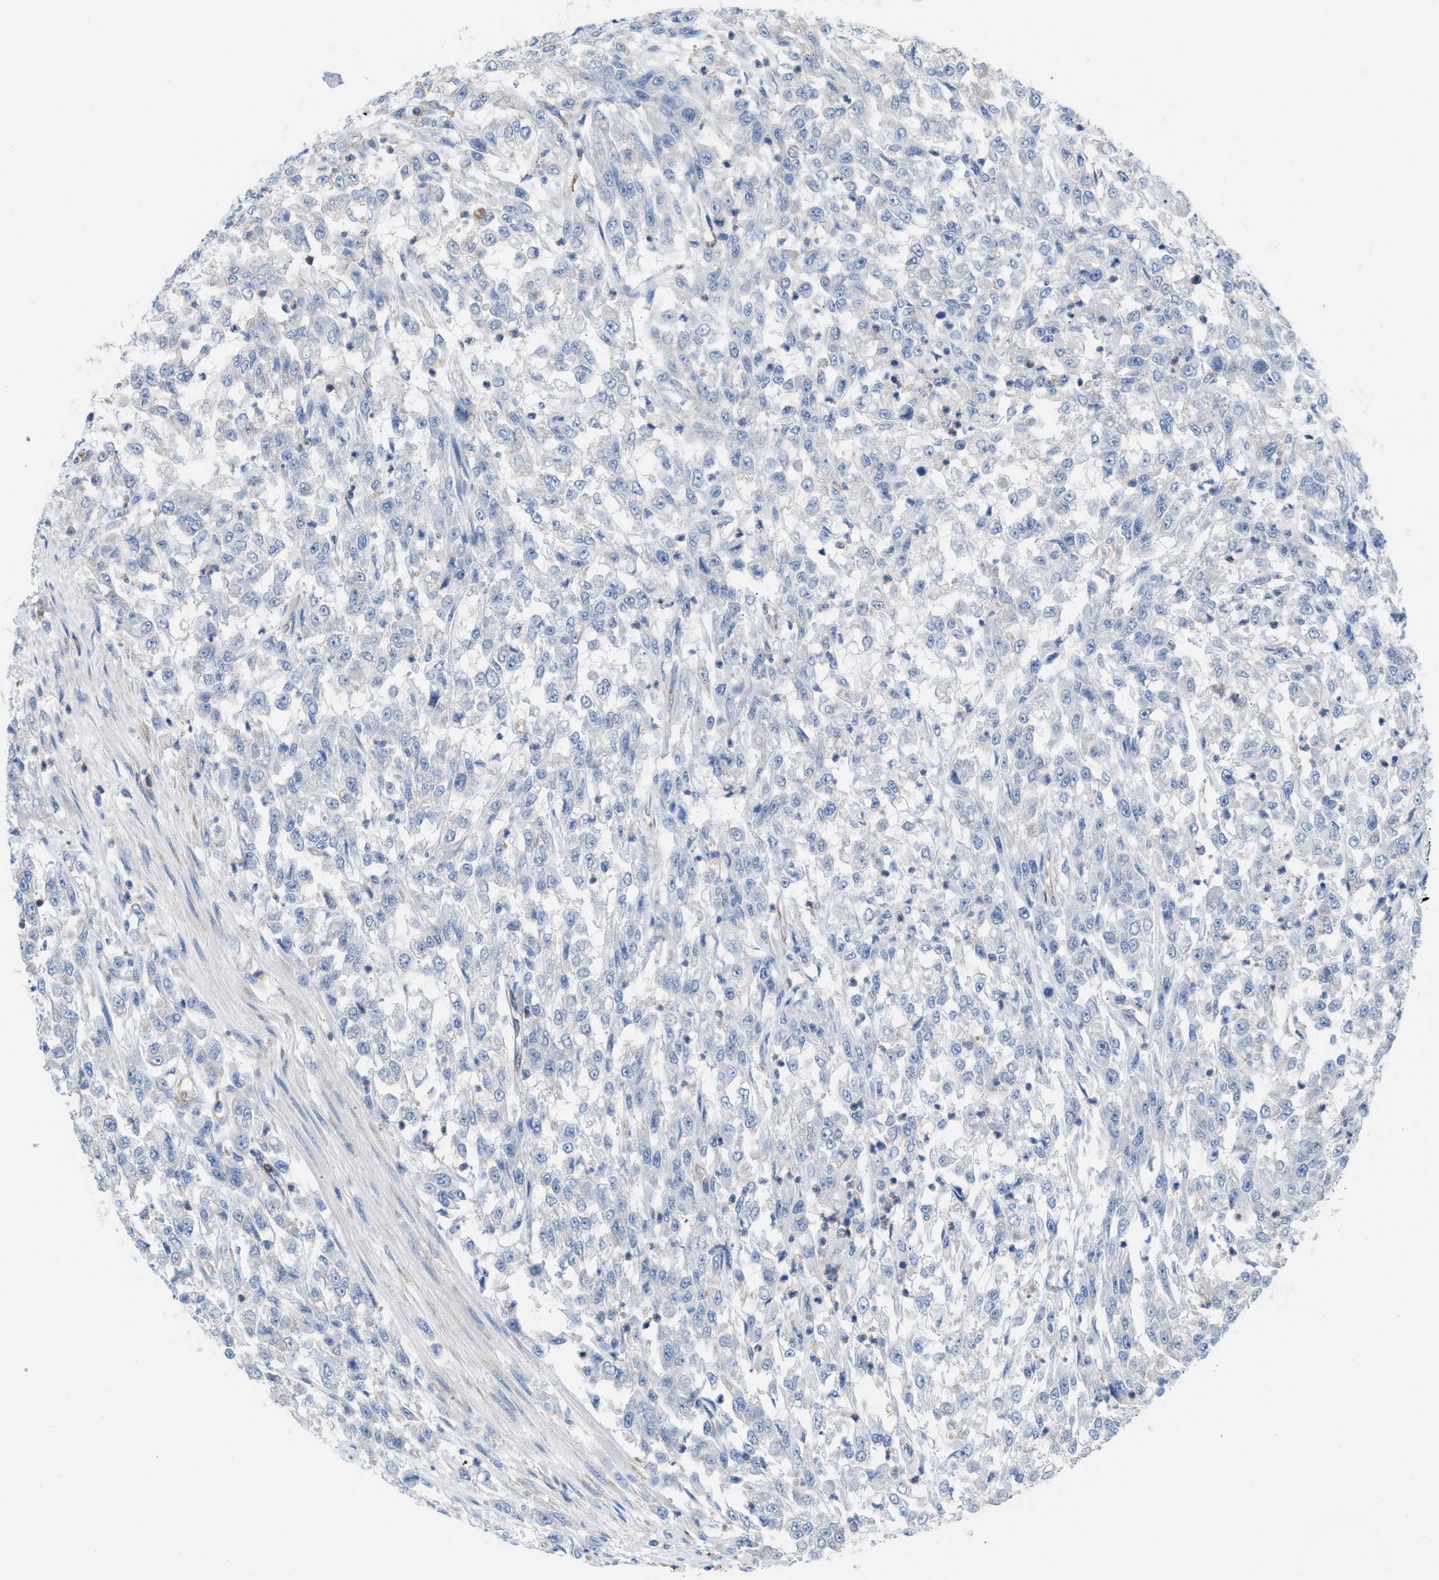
{"staining": {"intensity": "negative", "quantity": "none", "location": "none"}, "tissue": "urothelial cancer", "cell_type": "Tumor cells", "image_type": "cancer", "snomed": [{"axis": "morphology", "description": "Urothelial carcinoma, High grade"}, {"axis": "topography", "description": "Urinary bladder"}], "caption": "IHC histopathology image of neoplastic tissue: human high-grade urothelial carcinoma stained with DAB reveals no significant protein staining in tumor cells. (Immunohistochemistry, brightfield microscopy, high magnification).", "gene": "IL16", "patient": {"sex": "male", "age": 46}}